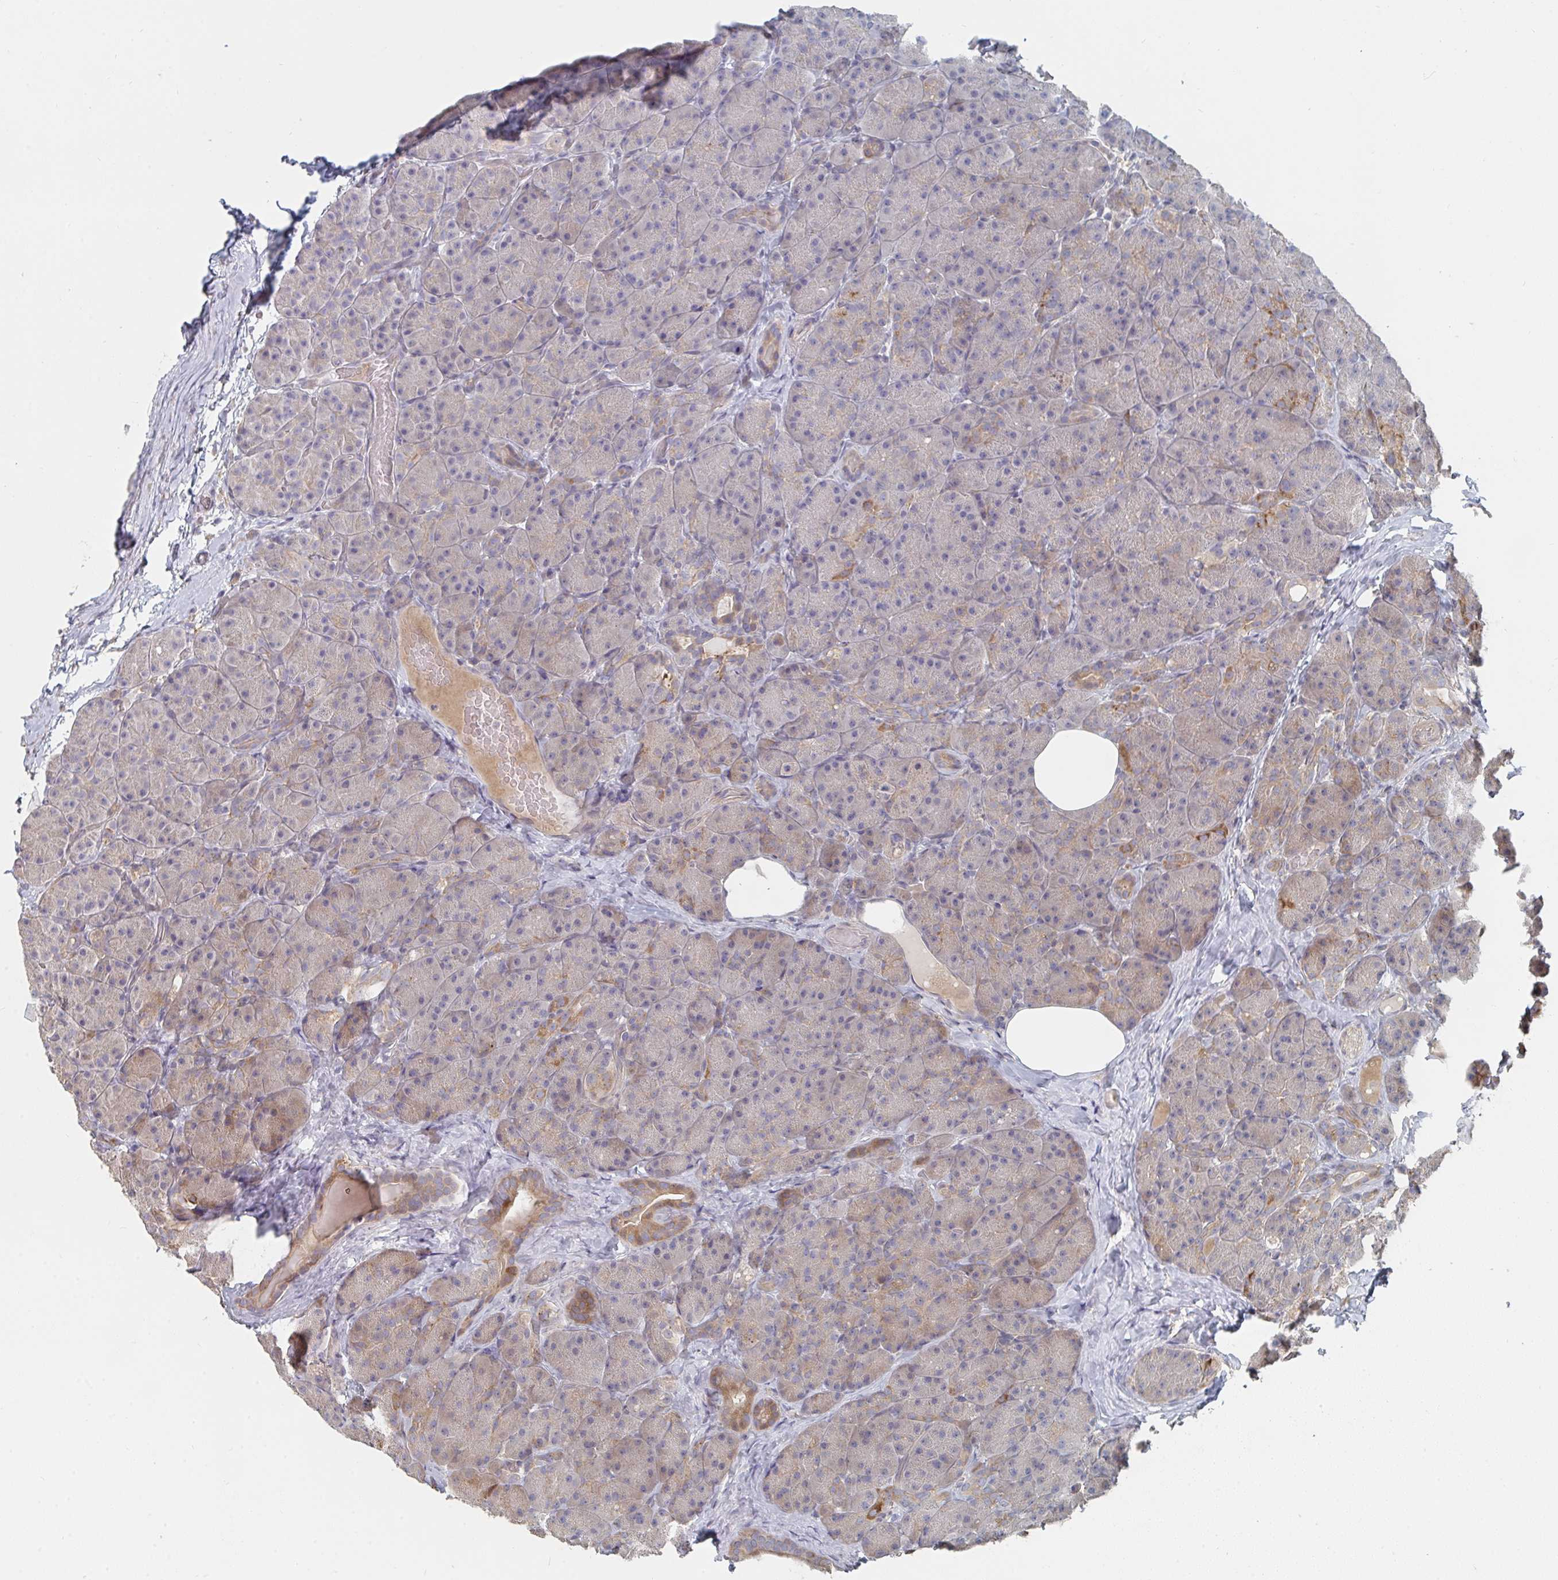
{"staining": {"intensity": "moderate", "quantity": "25%-75%", "location": "cytoplasmic/membranous"}, "tissue": "pancreas", "cell_type": "Exocrine glandular cells", "image_type": "normal", "snomed": [{"axis": "morphology", "description": "Normal tissue, NOS"}, {"axis": "topography", "description": "Pancreas"}], "caption": "IHC photomicrograph of unremarkable human pancreas stained for a protein (brown), which displays medium levels of moderate cytoplasmic/membranous staining in approximately 25%-75% of exocrine glandular cells.", "gene": "PTEN", "patient": {"sex": "male", "age": 57}}